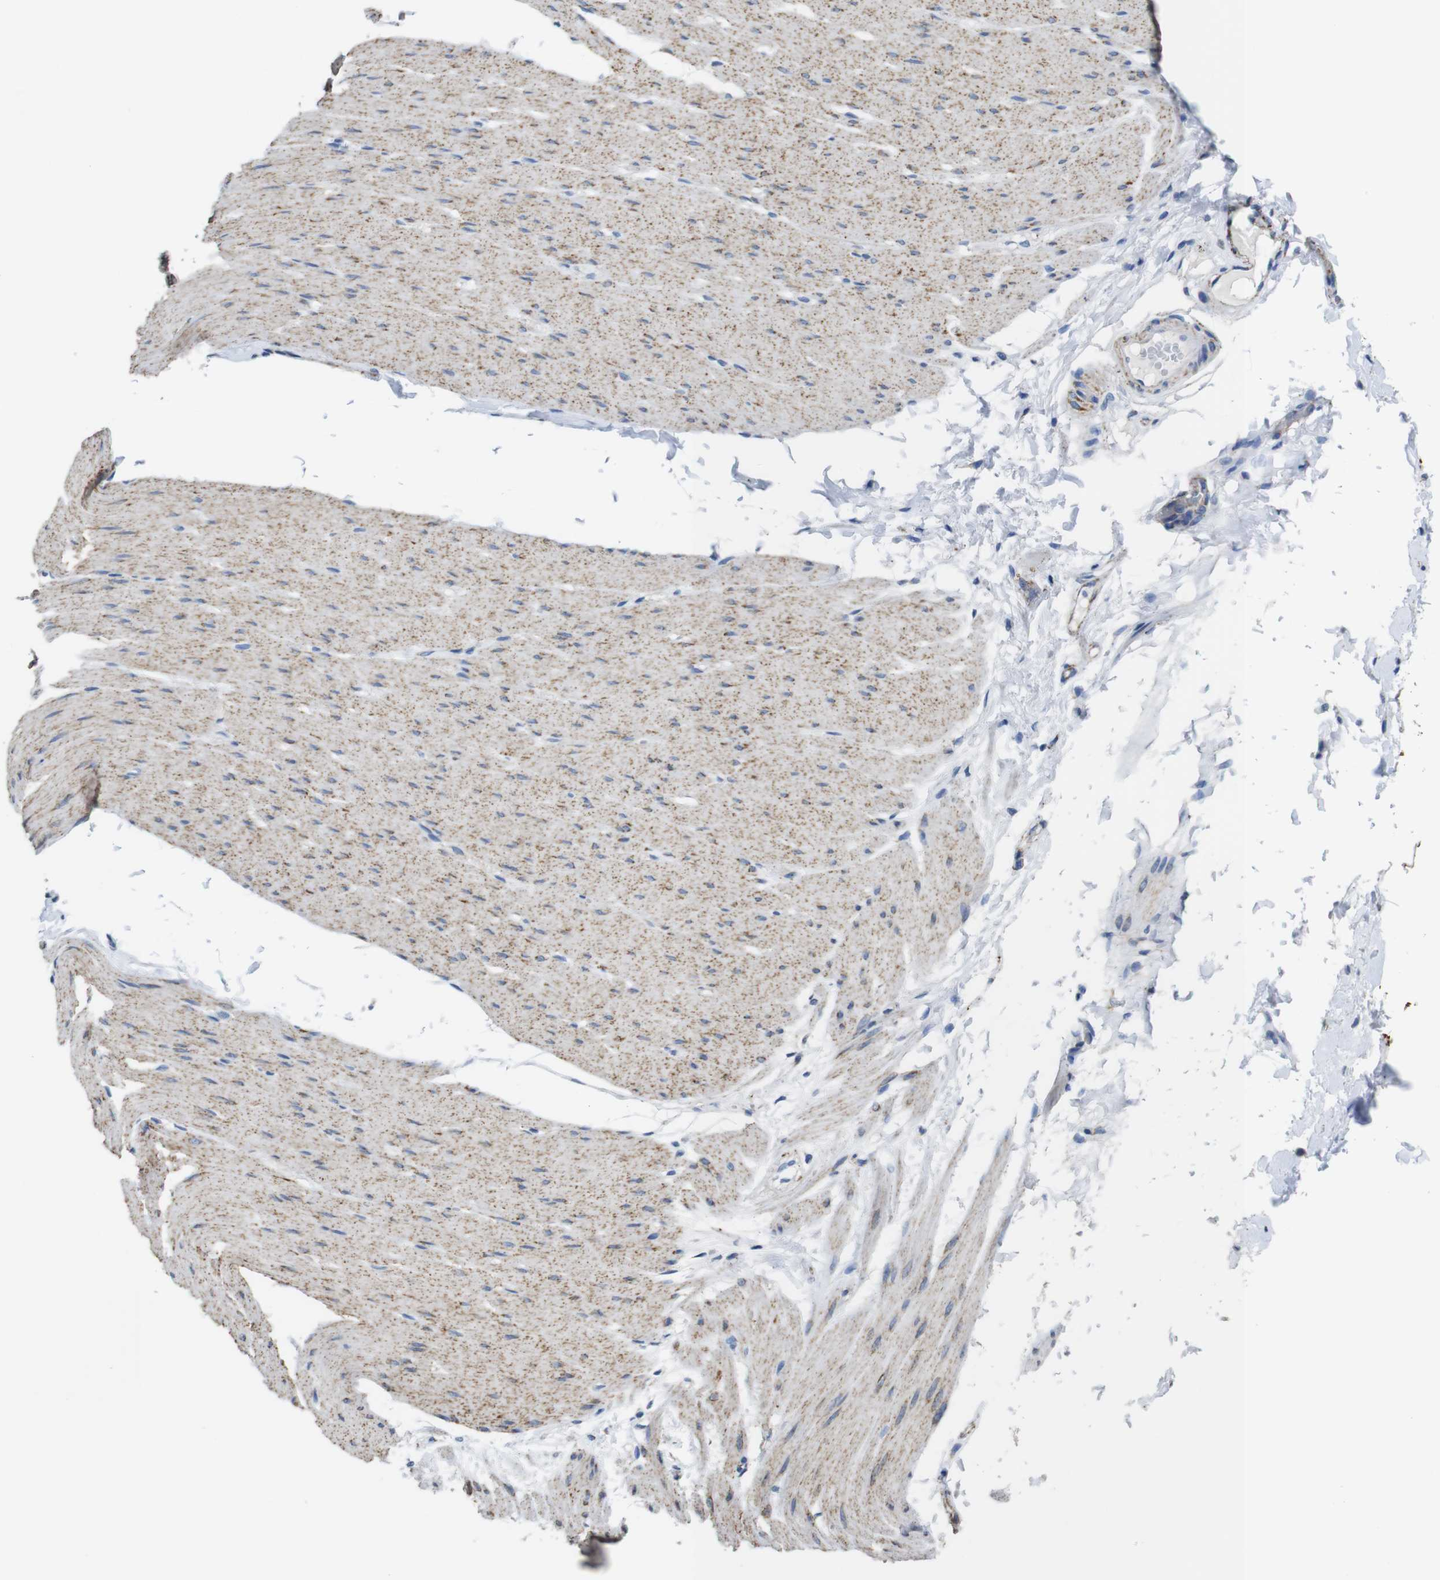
{"staining": {"intensity": "moderate", "quantity": "25%-75%", "location": "cytoplasmic/membranous"}, "tissue": "smooth muscle", "cell_type": "Smooth muscle cells", "image_type": "normal", "snomed": [{"axis": "morphology", "description": "Normal tissue, NOS"}, {"axis": "topography", "description": "Smooth muscle"}, {"axis": "topography", "description": "Colon"}], "caption": "About 25%-75% of smooth muscle cells in benign smooth muscle show moderate cytoplasmic/membranous protein expression as visualized by brown immunohistochemical staining.", "gene": "MAOA", "patient": {"sex": "male", "age": 67}}